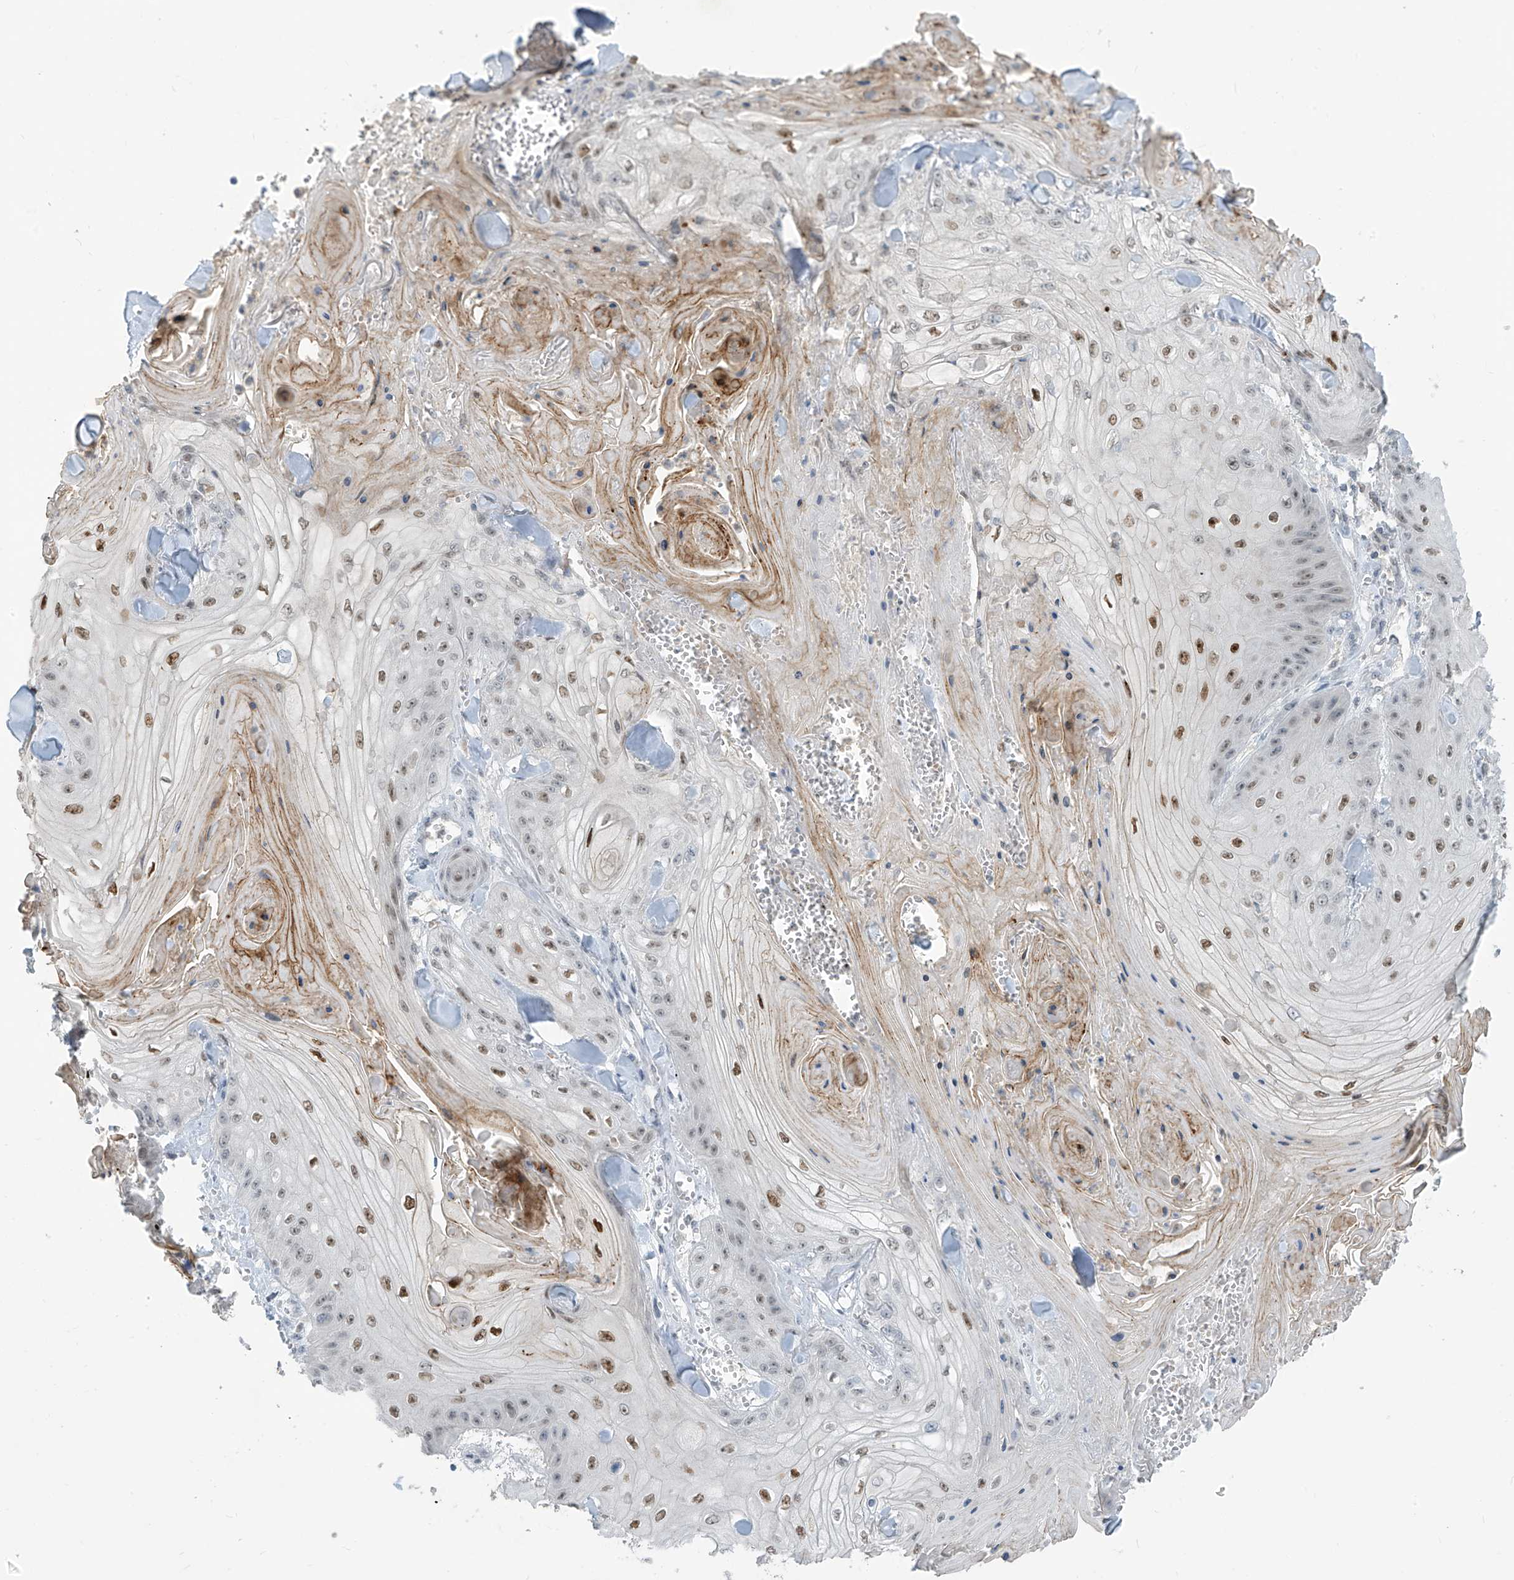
{"staining": {"intensity": "moderate", "quantity": "25%-75%", "location": "nuclear"}, "tissue": "skin cancer", "cell_type": "Tumor cells", "image_type": "cancer", "snomed": [{"axis": "morphology", "description": "Squamous cell carcinoma, NOS"}, {"axis": "topography", "description": "Skin"}], "caption": "A photomicrograph showing moderate nuclear expression in about 25%-75% of tumor cells in skin cancer (squamous cell carcinoma), as visualized by brown immunohistochemical staining.", "gene": "METAP1D", "patient": {"sex": "male", "age": 74}}